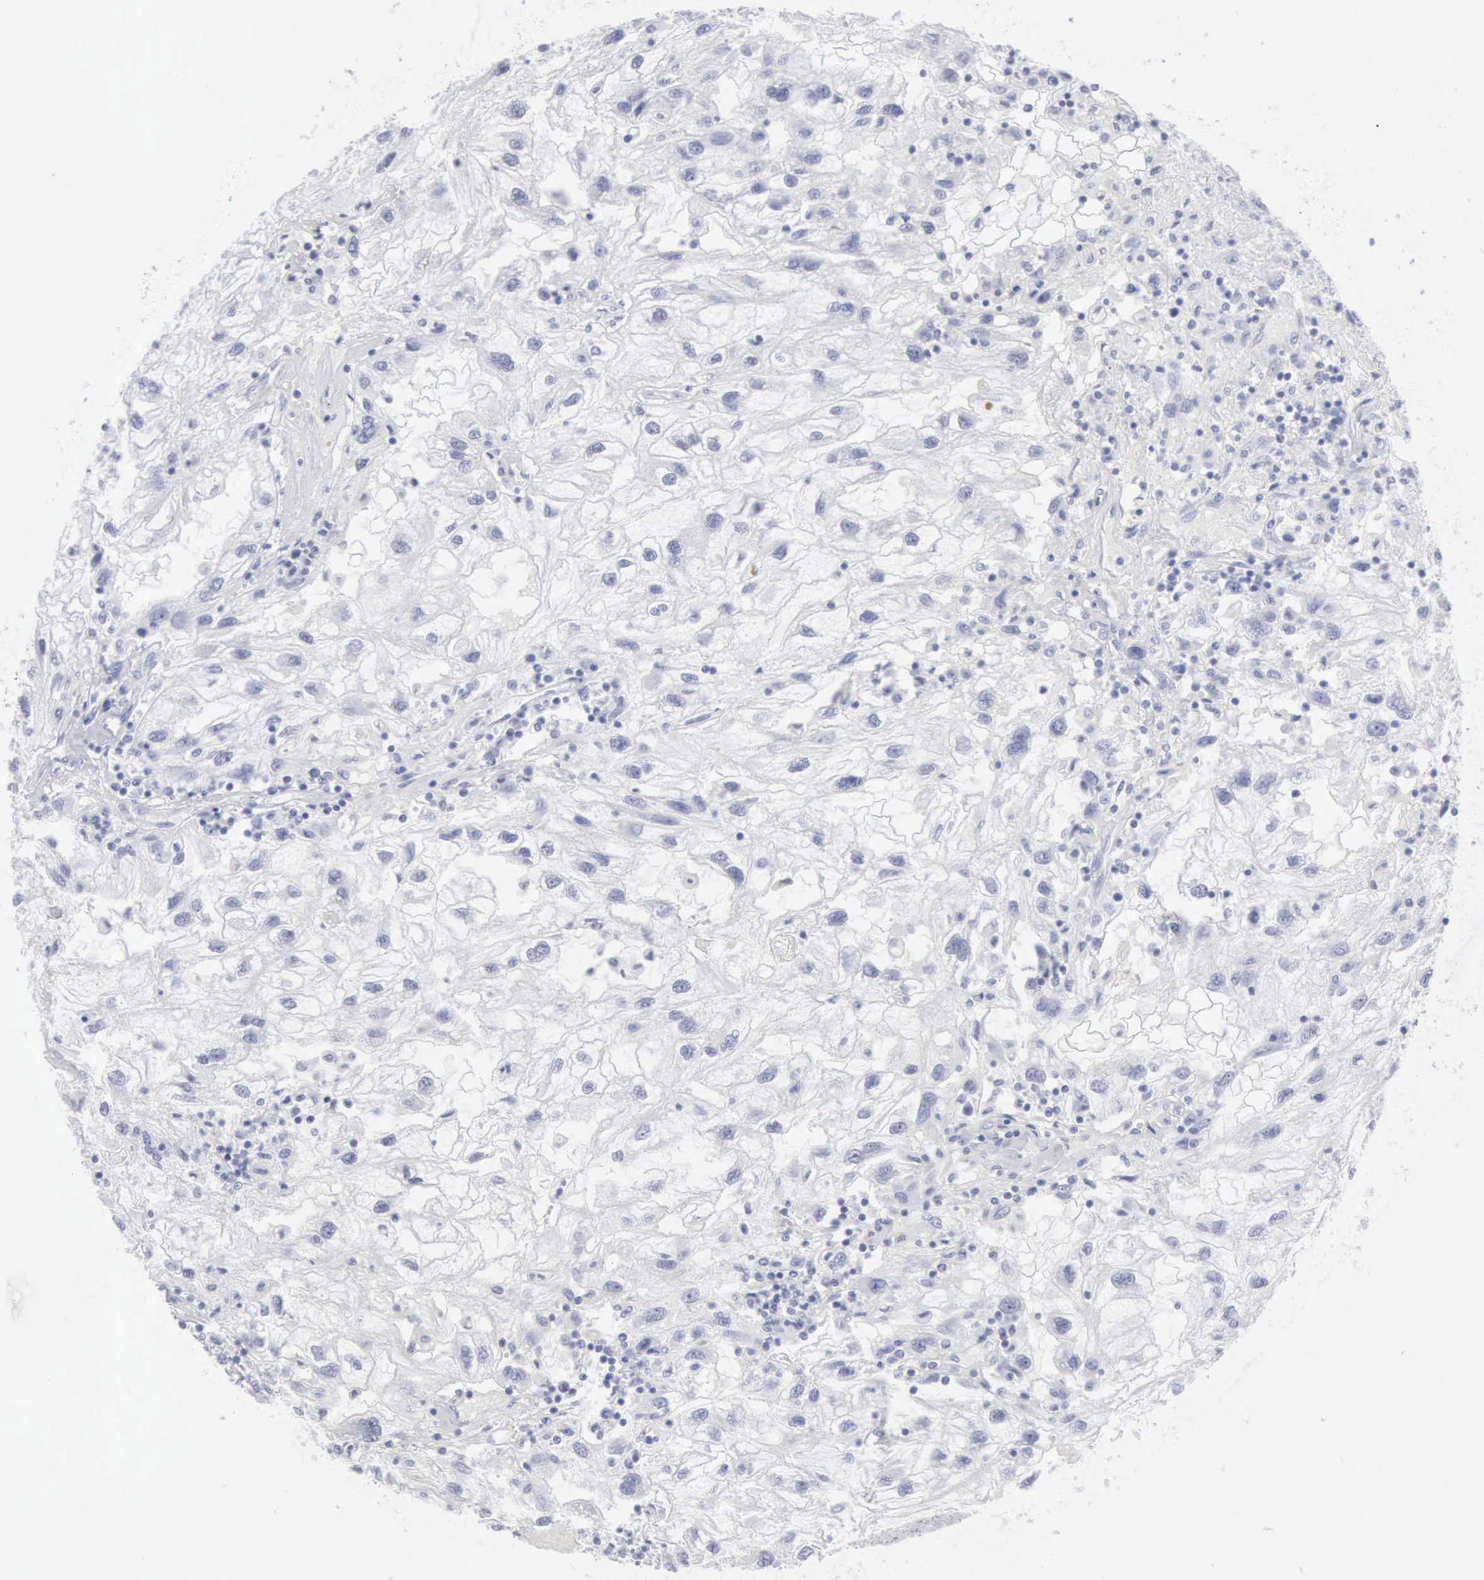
{"staining": {"intensity": "negative", "quantity": "none", "location": "none"}, "tissue": "renal cancer", "cell_type": "Tumor cells", "image_type": "cancer", "snomed": [{"axis": "morphology", "description": "Normal tissue, NOS"}, {"axis": "morphology", "description": "Adenocarcinoma, NOS"}, {"axis": "topography", "description": "Kidney"}], "caption": "There is no significant staining in tumor cells of renal cancer (adenocarcinoma).", "gene": "CMA1", "patient": {"sex": "male", "age": 71}}